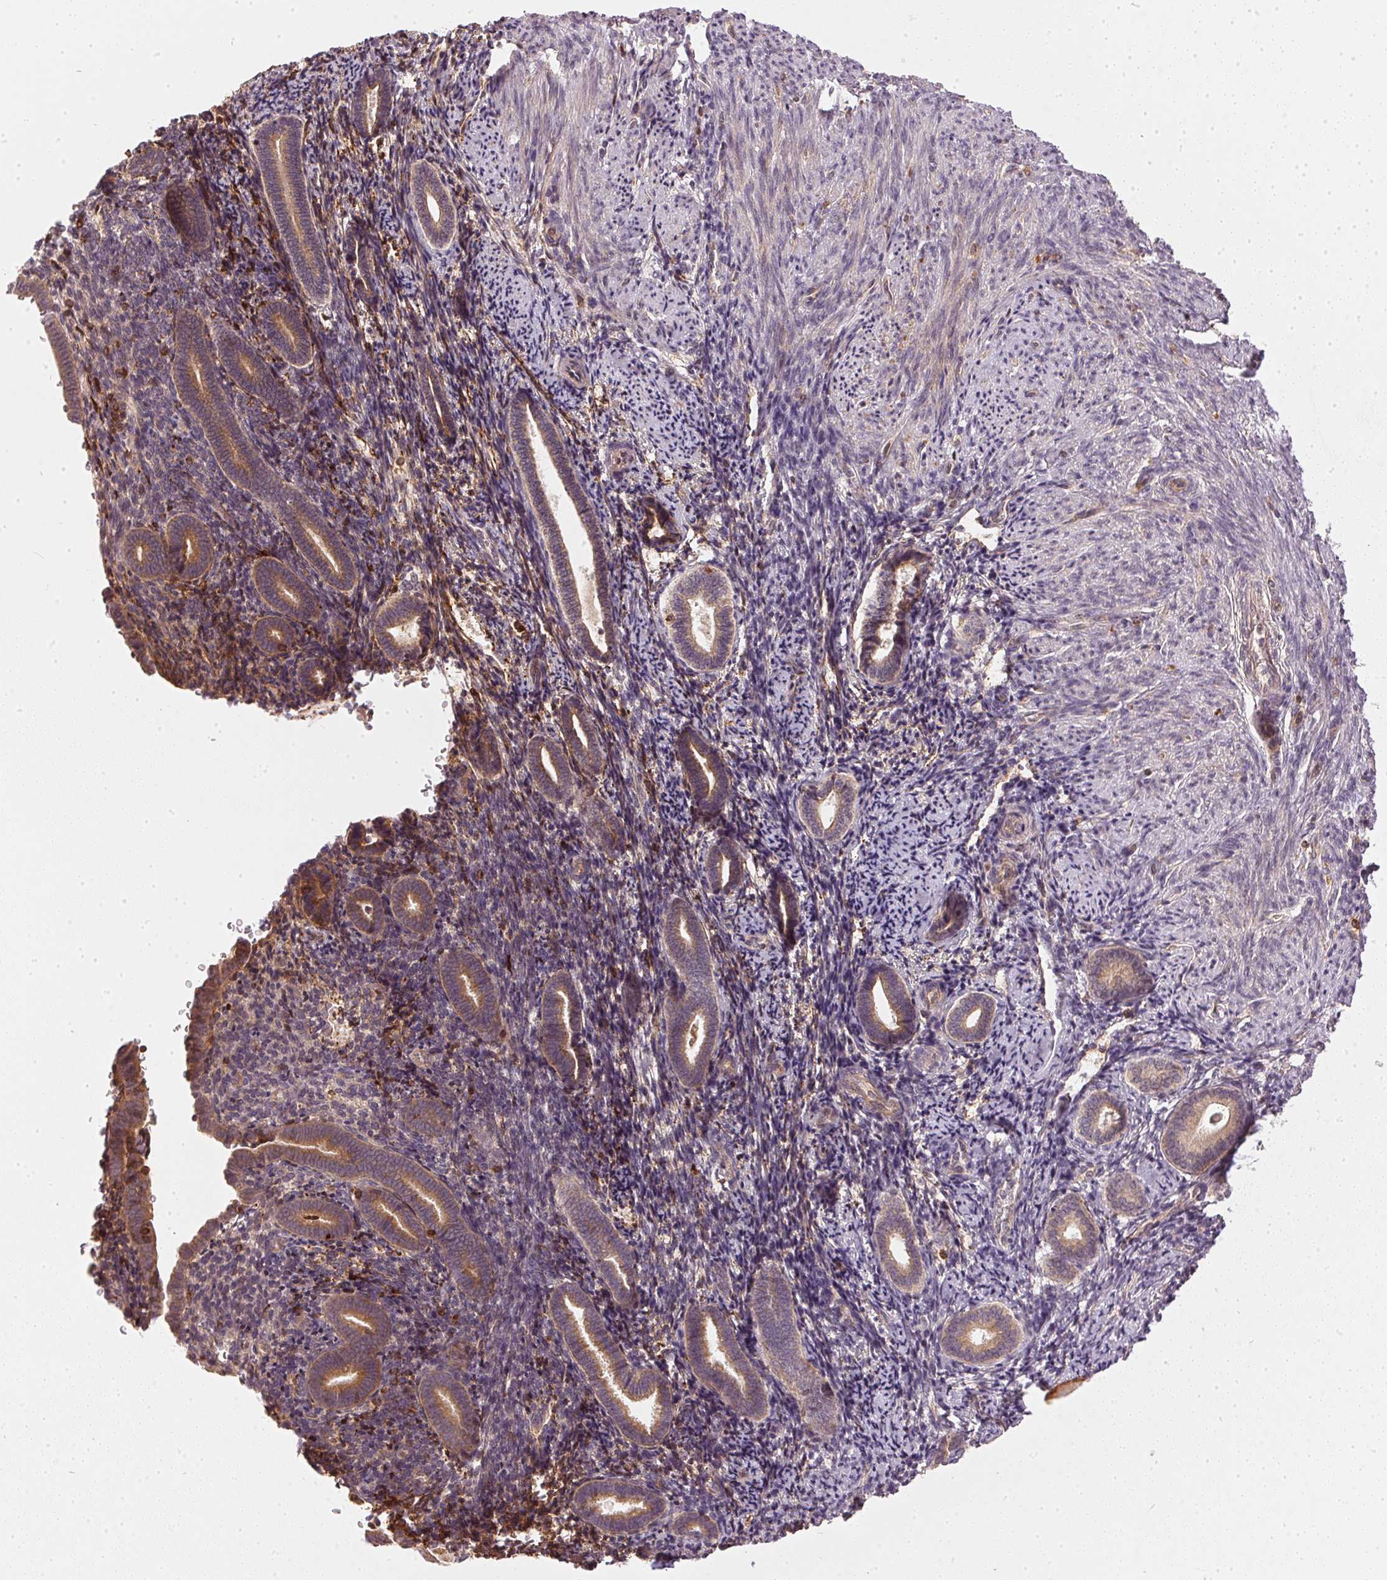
{"staining": {"intensity": "negative", "quantity": "none", "location": "none"}, "tissue": "endometrium", "cell_type": "Cells in endometrial stroma", "image_type": "normal", "snomed": [{"axis": "morphology", "description": "Normal tissue, NOS"}, {"axis": "topography", "description": "Endometrium"}], "caption": "Histopathology image shows no protein staining in cells in endometrial stroma of benign endometrium. (DAB immunohistochemistry with hematoxylin counter stain).", "gene": "NADK2", "patient": {"sex": "female", "age": 57}}